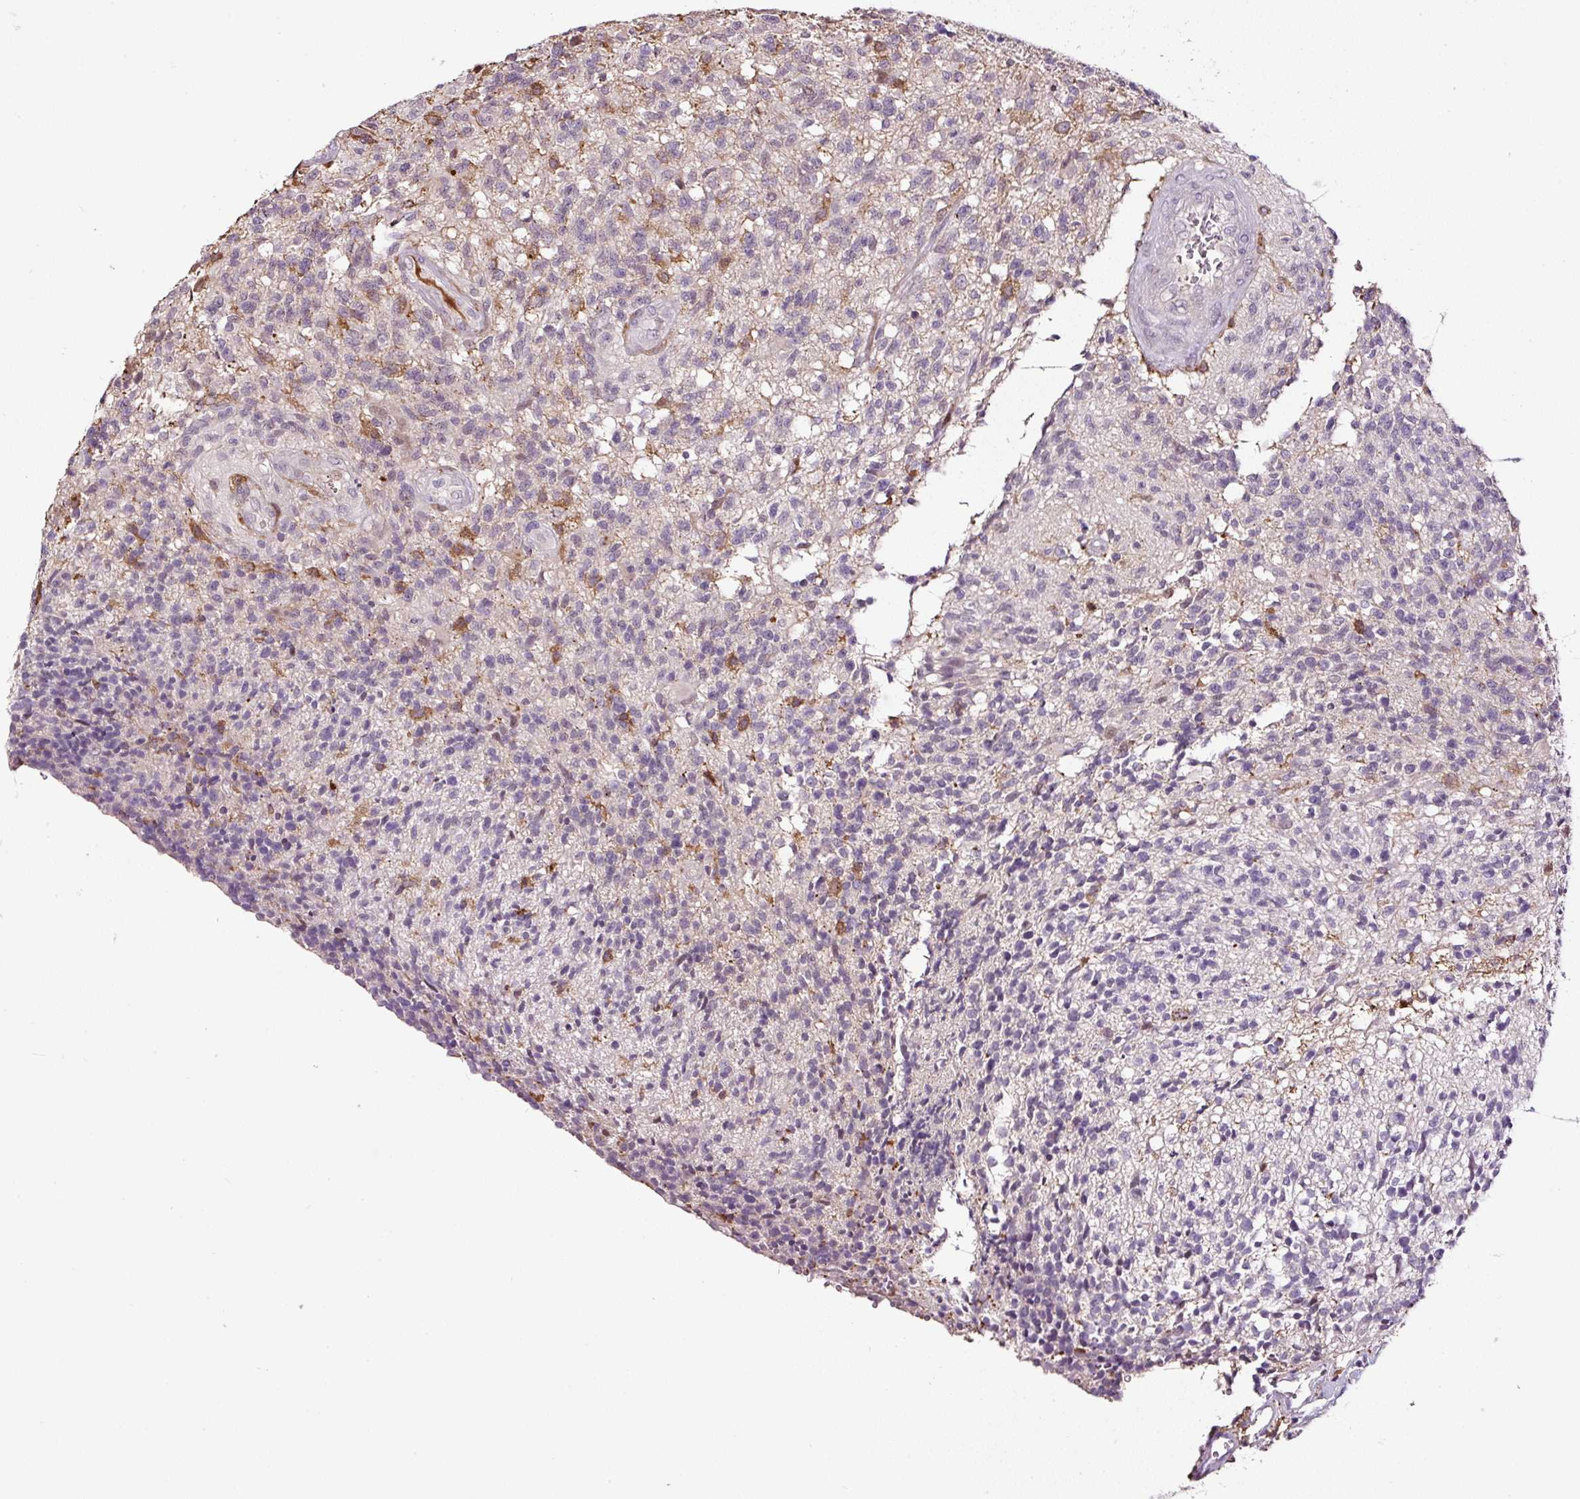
{"staining": {"intensity": "moderate", "quantity": "<25%", "location": "cytoplasmic/membranous"}, "tissue": "glioma", "cell_type": "Tumor cells", "image_type": "cancer", "snomed": [{"axis": "morphology", "description": "Glioma, malignant, High grade"}, {"axis": "topography", "description": "Brain"}], "caption": "Glioma stained for a protein (brown) reveals moderate cytoplasmic/membranous positive expression in approximately <25% of tumor cells.", "gene": "LRRC24", "patient": {"sex": "male", "age": 56}}